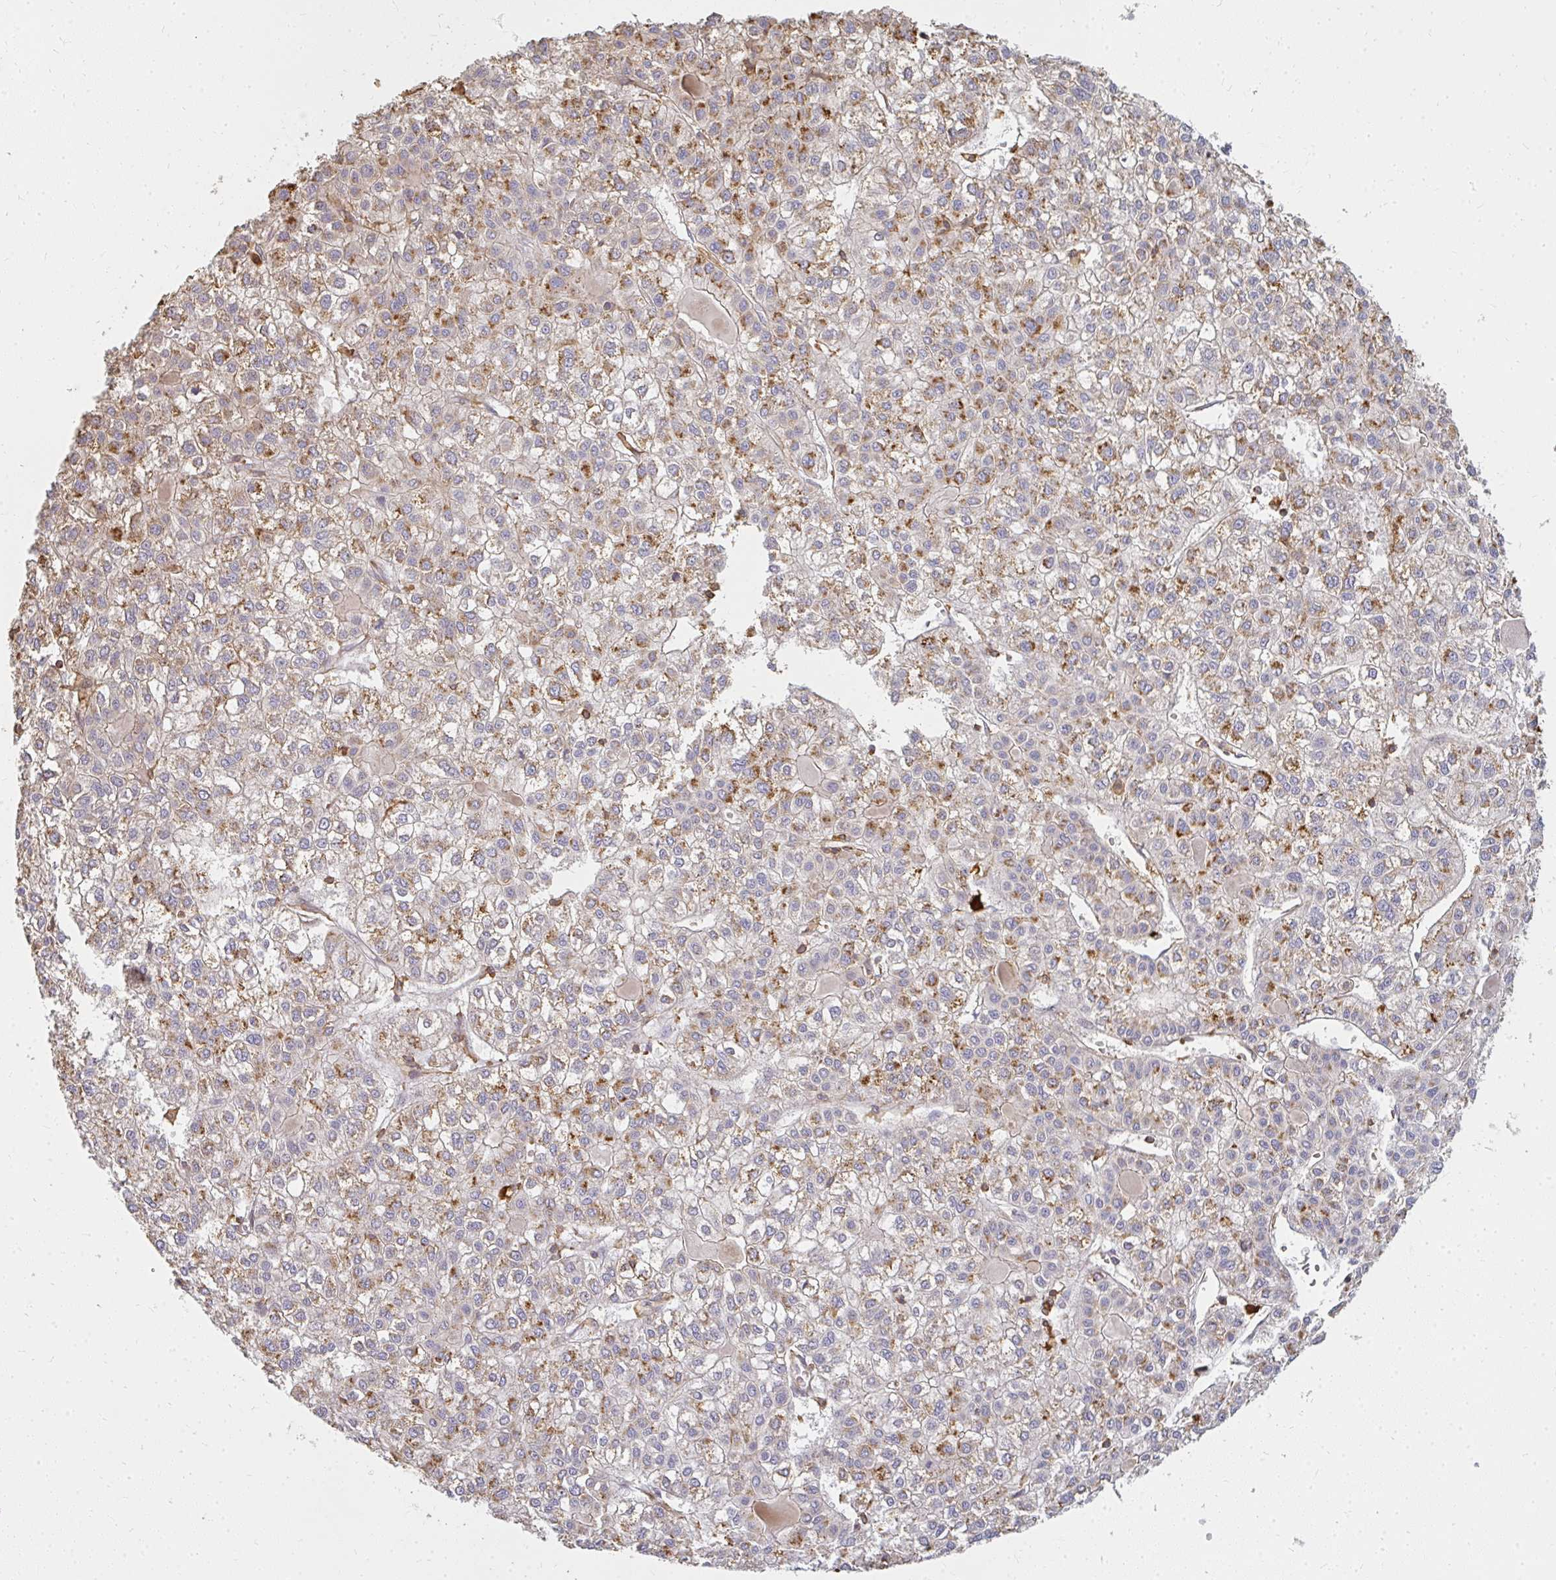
{"staining": {"intensity": "moderate", "quantity": ">75%", "location": "cytoplasmic/membranous"}, "tissue": "liver cancer", "cell_type": "Tumor cells", "image_type": "cancer", "snomed": [{"axis": "morphology", "description": "Carcinoma, Hepatocellular, NOS"}, {"axis": "topography", "description": "Liver"}], "caption": "Moderate cytoplasmic/membranous staining for a protein is identified in about >75% of tumor cells of liver cancer (hepatocellular carcinoma) using immunohistochemistry (IHC).", "gene": "CNTRL", "patient": {"sex": "female", "age": 43}}